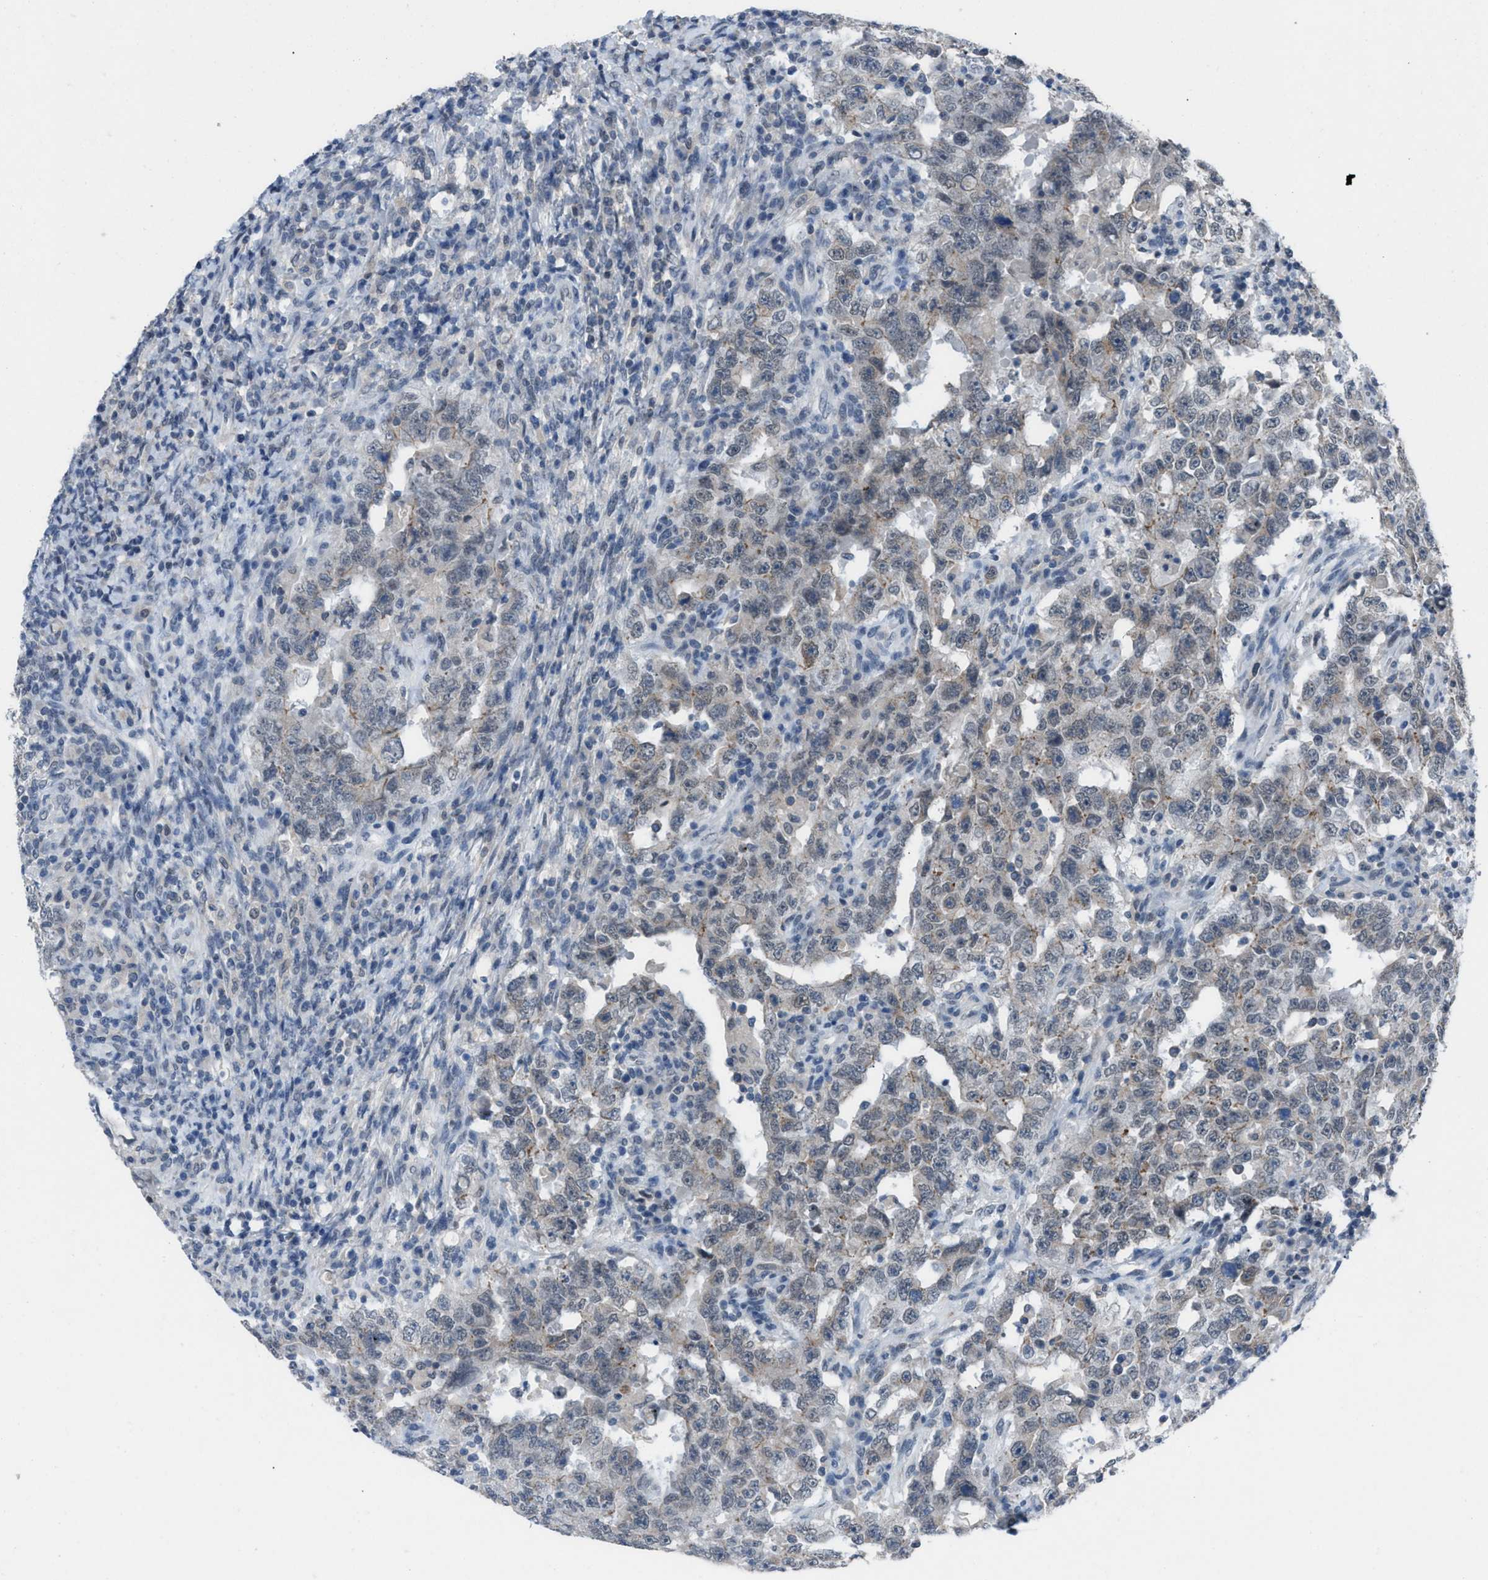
{"staining": {"intensity": "weak", "quantity": "<25%", "location": "cytoplasmic/membranous"}, "tissue": "testis cancer", "cell_type": "Tumor cells", "image_type": "cancer", "snomed": [{"axis": "morphology", "description": "Carcinoma, Embryonal, NOS"}, {"axis": "topography", "description": "Testis"}], "caption": "There is no significant positivity in tumor cells of testis cancer. Brightfield microscopy of immunohistochemistry stained with DAB (3,3'-diaminobenzidine) (brown) and hematoxylin (blue), captured at high magnification.", "gene": "ANAPC11", "patient": {"sex": "male", "age": 26}}